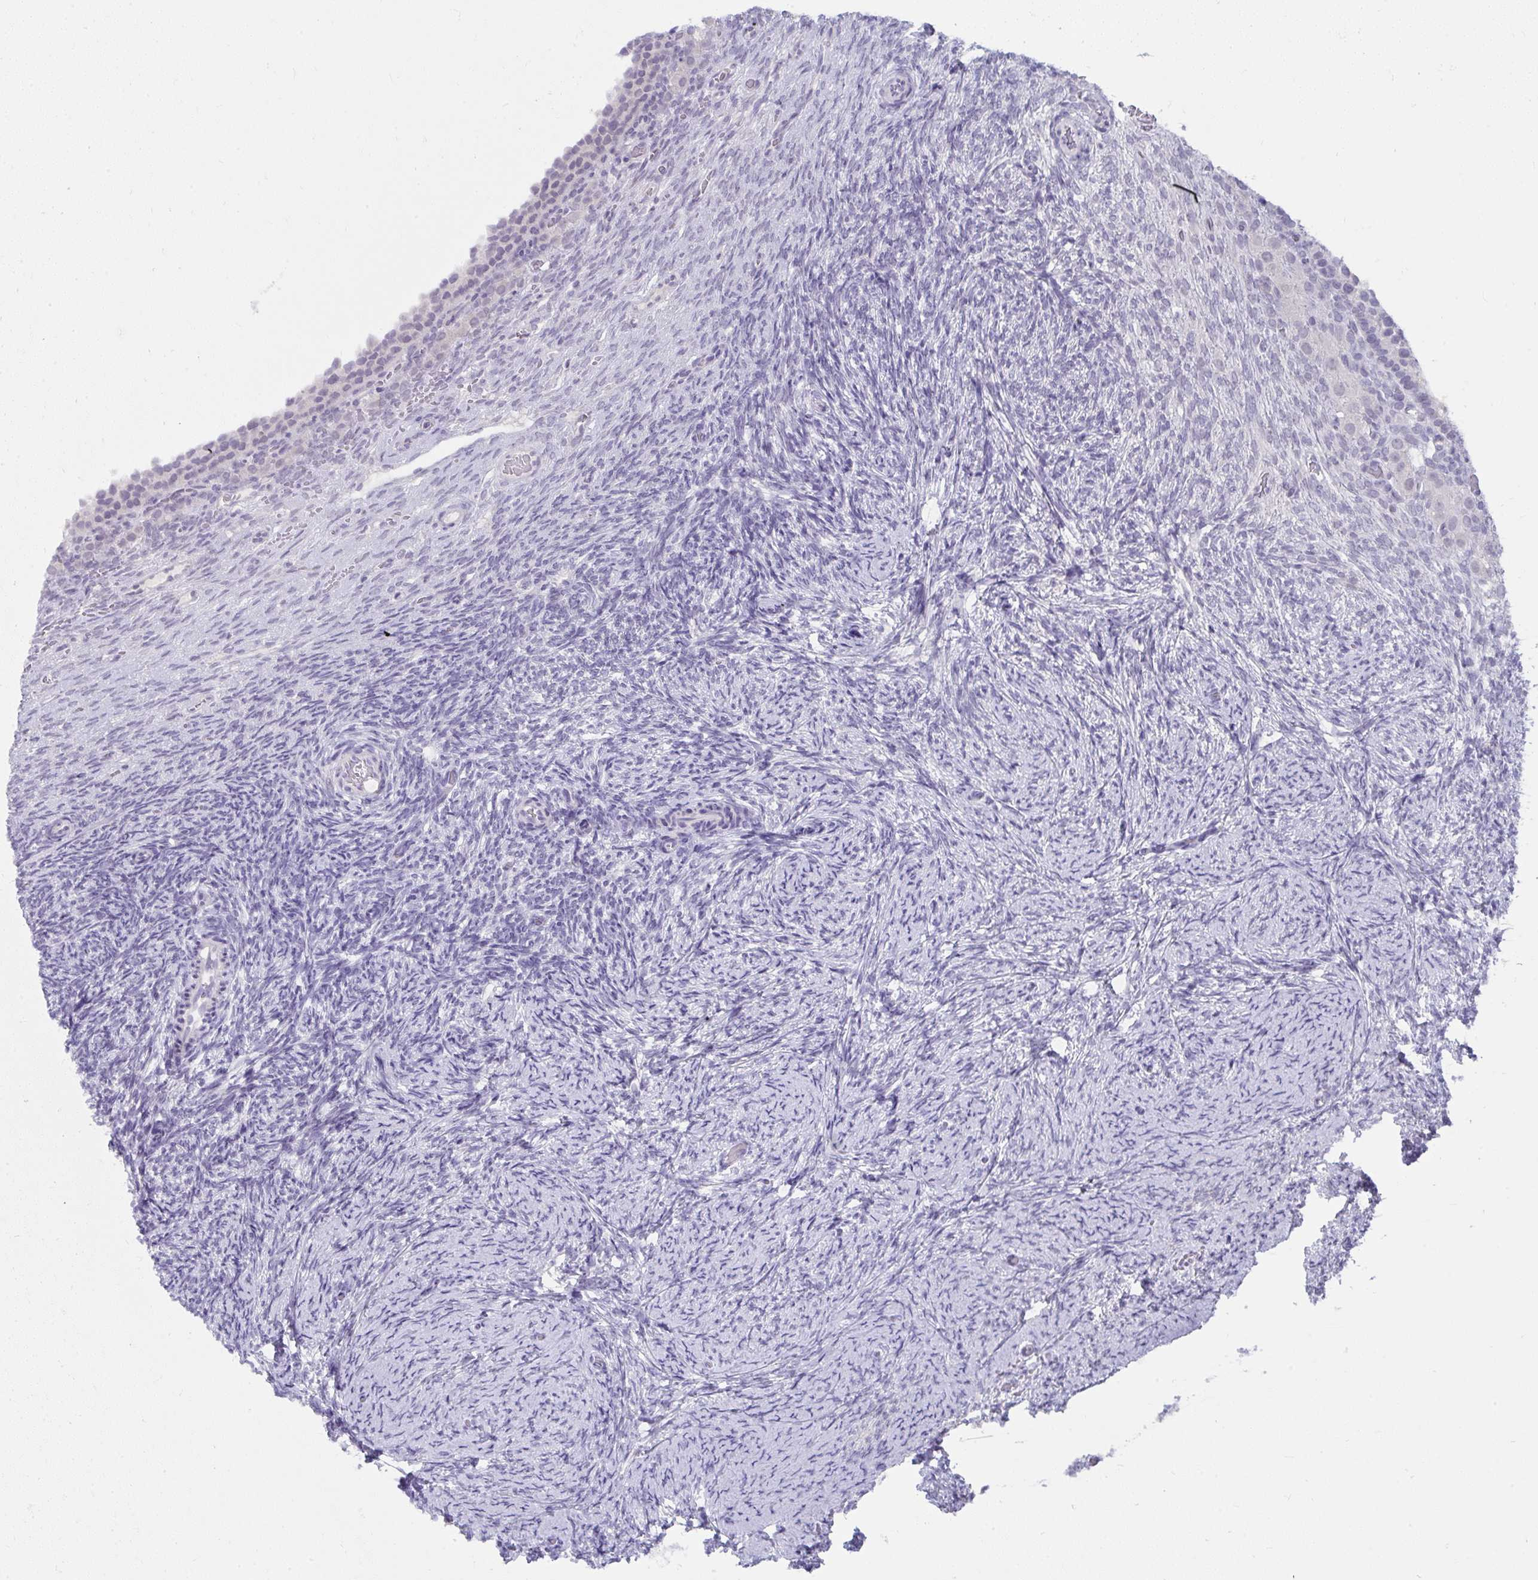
{"staining": {"intensity": "negative", "quantity": "none", "location": "none"}, "tissue": "ovary", "cell_type": "Ovarian stroma cells", "image_type": "normal", "snomed": [{"axis": "morphology", "description": "Normal tissue, NOS"}, {"axis": "topography", "description": "Ovary"}], "caption": "An immunohistochemistry (IHC) micrograph of unremarkable ovary is shown. There is no staining in ovarian stroma cells of ovary. The staining was performed using DAB (3,3'-diaminobenzidine) to visualize the protein expression in brown, while the nuclei were stained in blue with hematoxylin (Magnification: 20x).", "gene": "UGT3A2", "patient": {"sex": "female", "age": 34}}